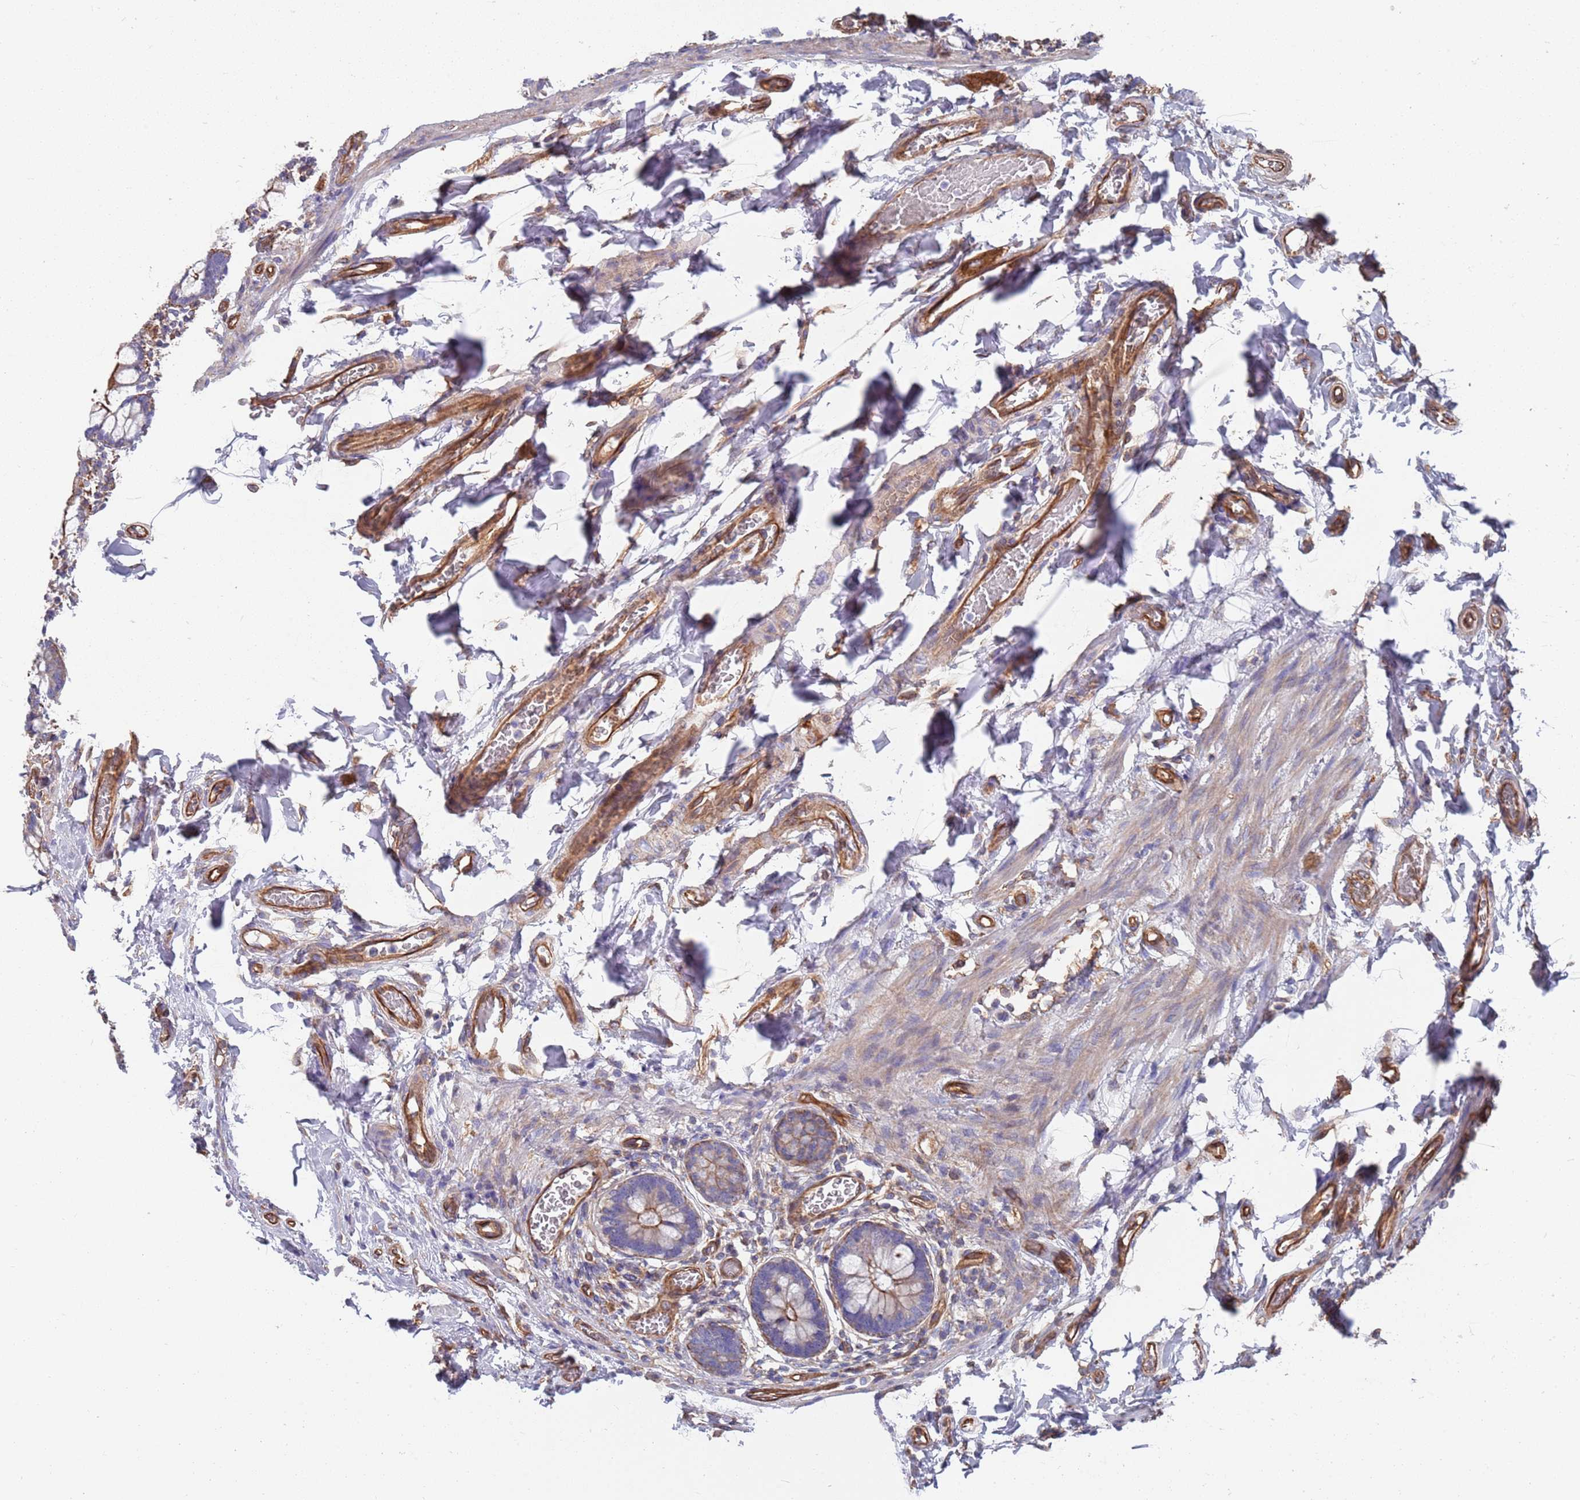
{"staining": {"intensity": "moderate", "quantity": "25%-75%", "location": "cytoplasmic/membranous"}, "tissue": "small intestine", "cell_type": "Glandular cells", "image_type": "normal", "snomed": [{"axis": "morphology", "description": "Normal tissue, NOS"}, {"axis": "topography", "description": "Small intestine"}], "caption": "Protein staining demonstrates moderate cytoplasmic/membranous expression in about 25%-75% of glandular cells in unremarkable small intestine. Immunohistochemistry (ihc) stains the protein of interest in brown and the nuclei are stained blue.", "gene": "JAKMIP2", "patient": {"sex": "male", "age": 52}}